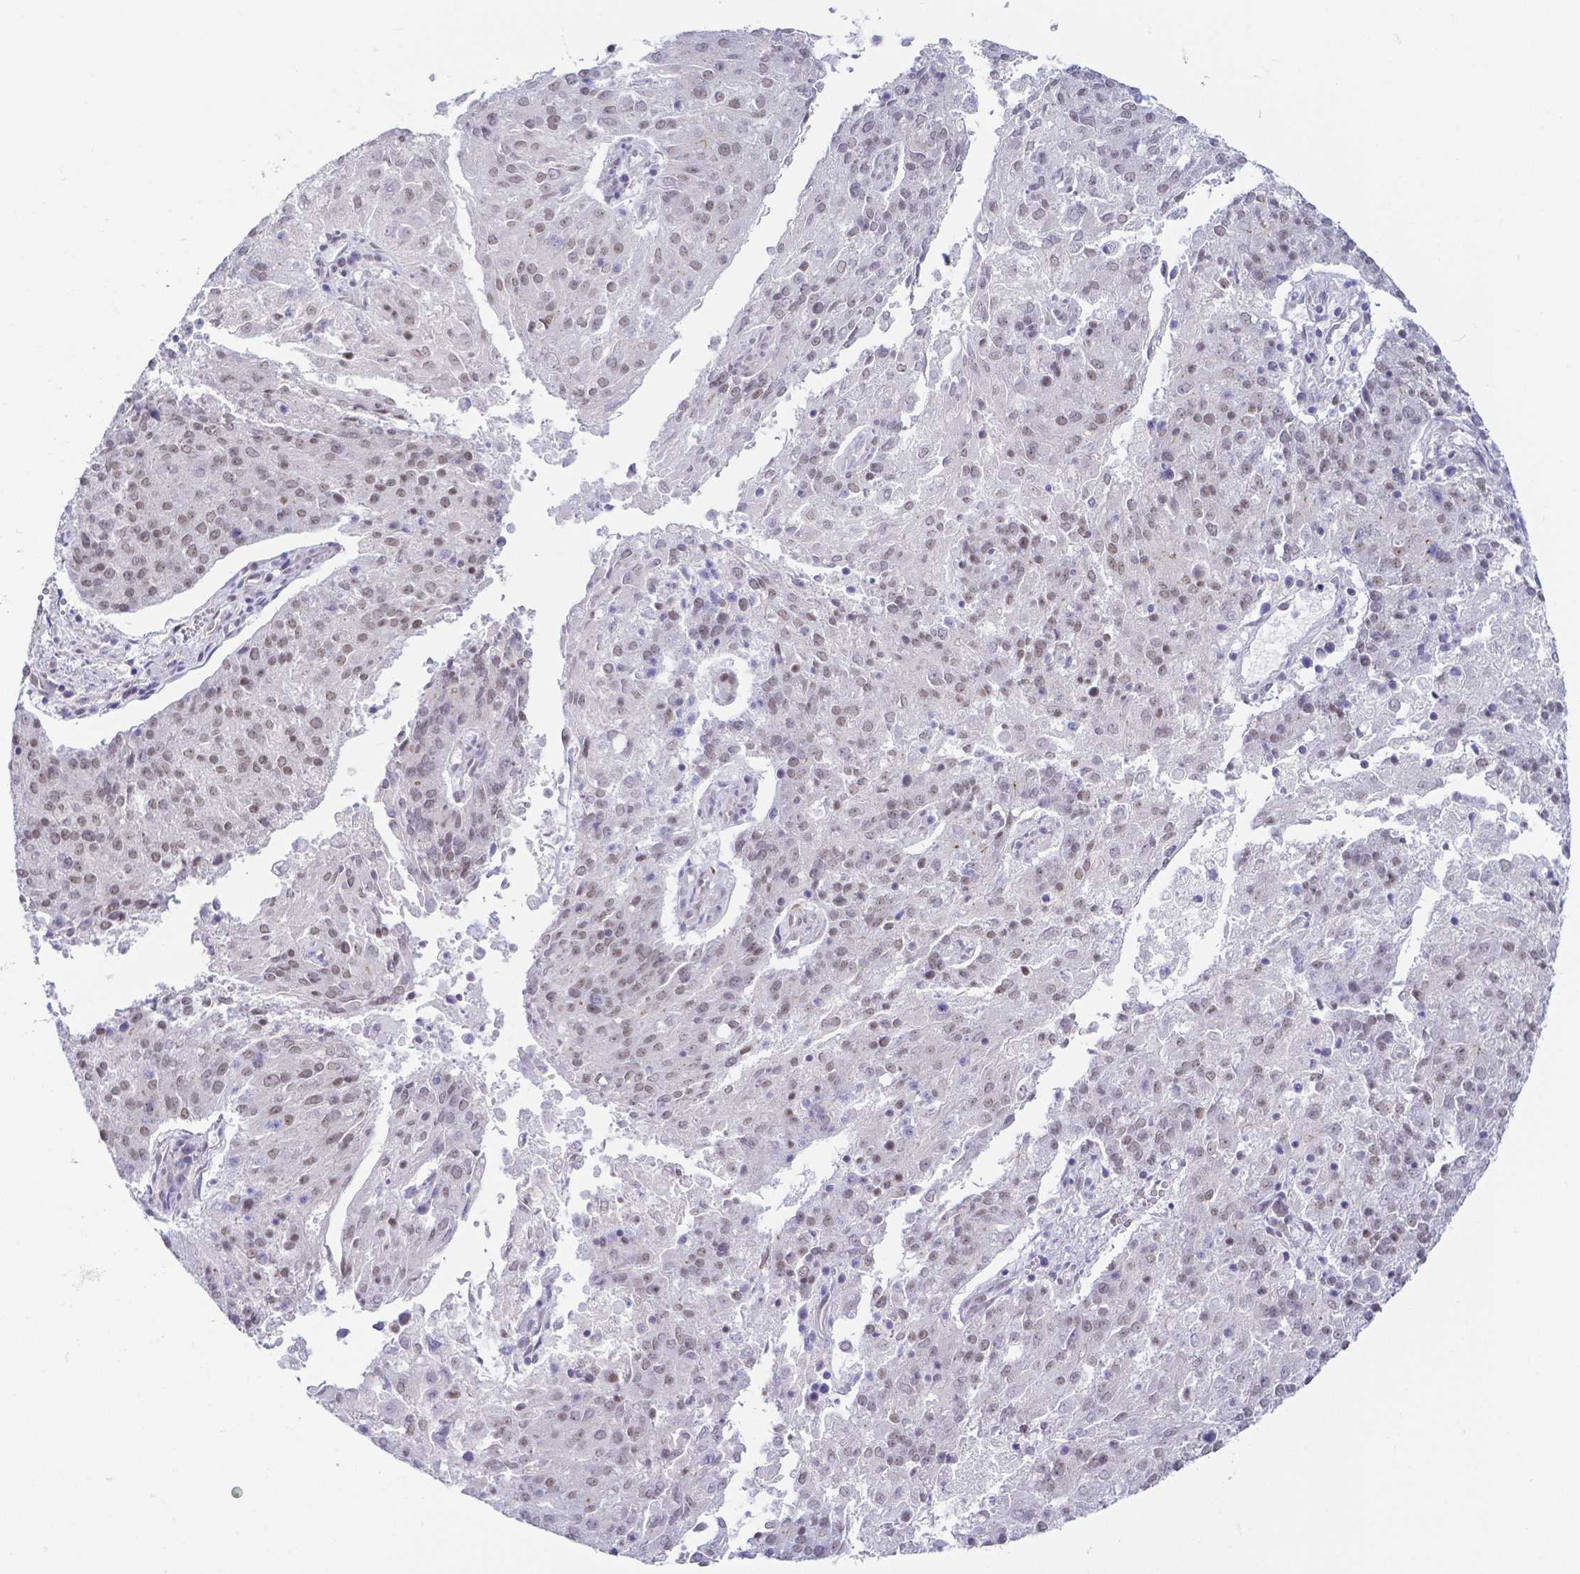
{"staining": {"intensity": "weak", "quantity": "25%-75%", "location": "nuclear"}, "tissue": "endometrial cancer", "cell_type": "Tumor cells", "image_type": "cancer", "snomed": [{"axis": "morphology", "description": "Adenocarcinoma, NOS"}, {"axis": "topography", "description": "Endometrium"}], "caption": "DAB (3,3'-diaminobenzidine) immunohistochemical staining of human adenocarcinoma (endometrial) shows weak nuclear protein staining in approximately 25%-75% of tumor cells. Using DAB (brown) and hematoxylin (blue) stains, captured at high magnification using brightfield microscopy.", "gene": "FAM83G", "patient": {"sex": "female", "age": 82}}